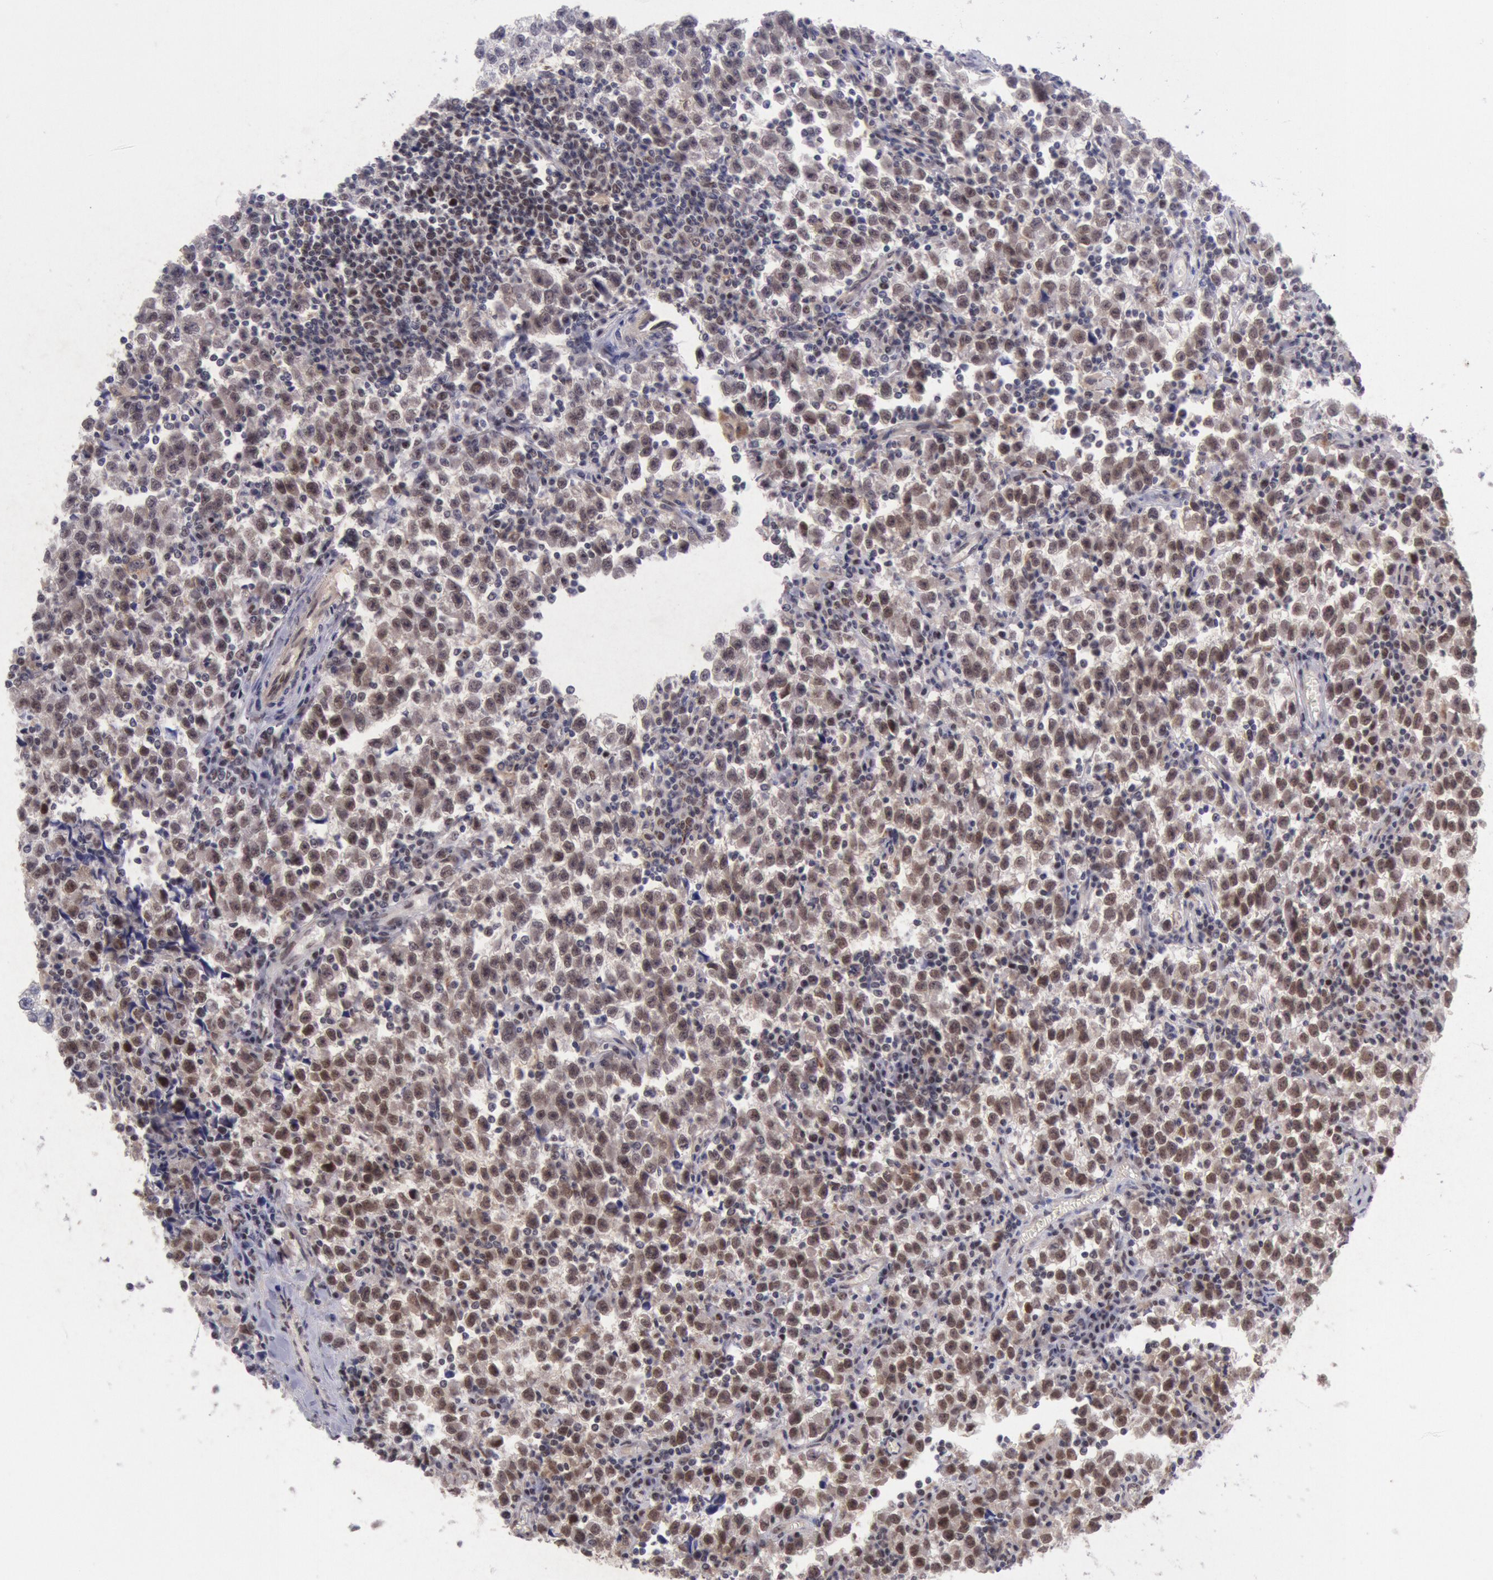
{"staining": {"intensity": "moderate", "quantity": ">75%", "location": "nuclear"}, "tissue": "testis cancer", "cell_type": "Tumor cells", "image_type": "cancer", "snomed": [{"axis": "morphology", "description": "Seminoma, NOS"}, {"axis": "topography", "description": "Testis"}], "caption": "Immunohistochemistry (IHC) histopathology image of neoplastic tissue: testis cancer (seminoma) stained using IHC displays medium levels of moderate protein expression localized specifically in the nuclear of tumor cells, appearing as a nuclear brown color.", "gene": "CDKN2B", "patient": {"sex": "male", "age": 35}}